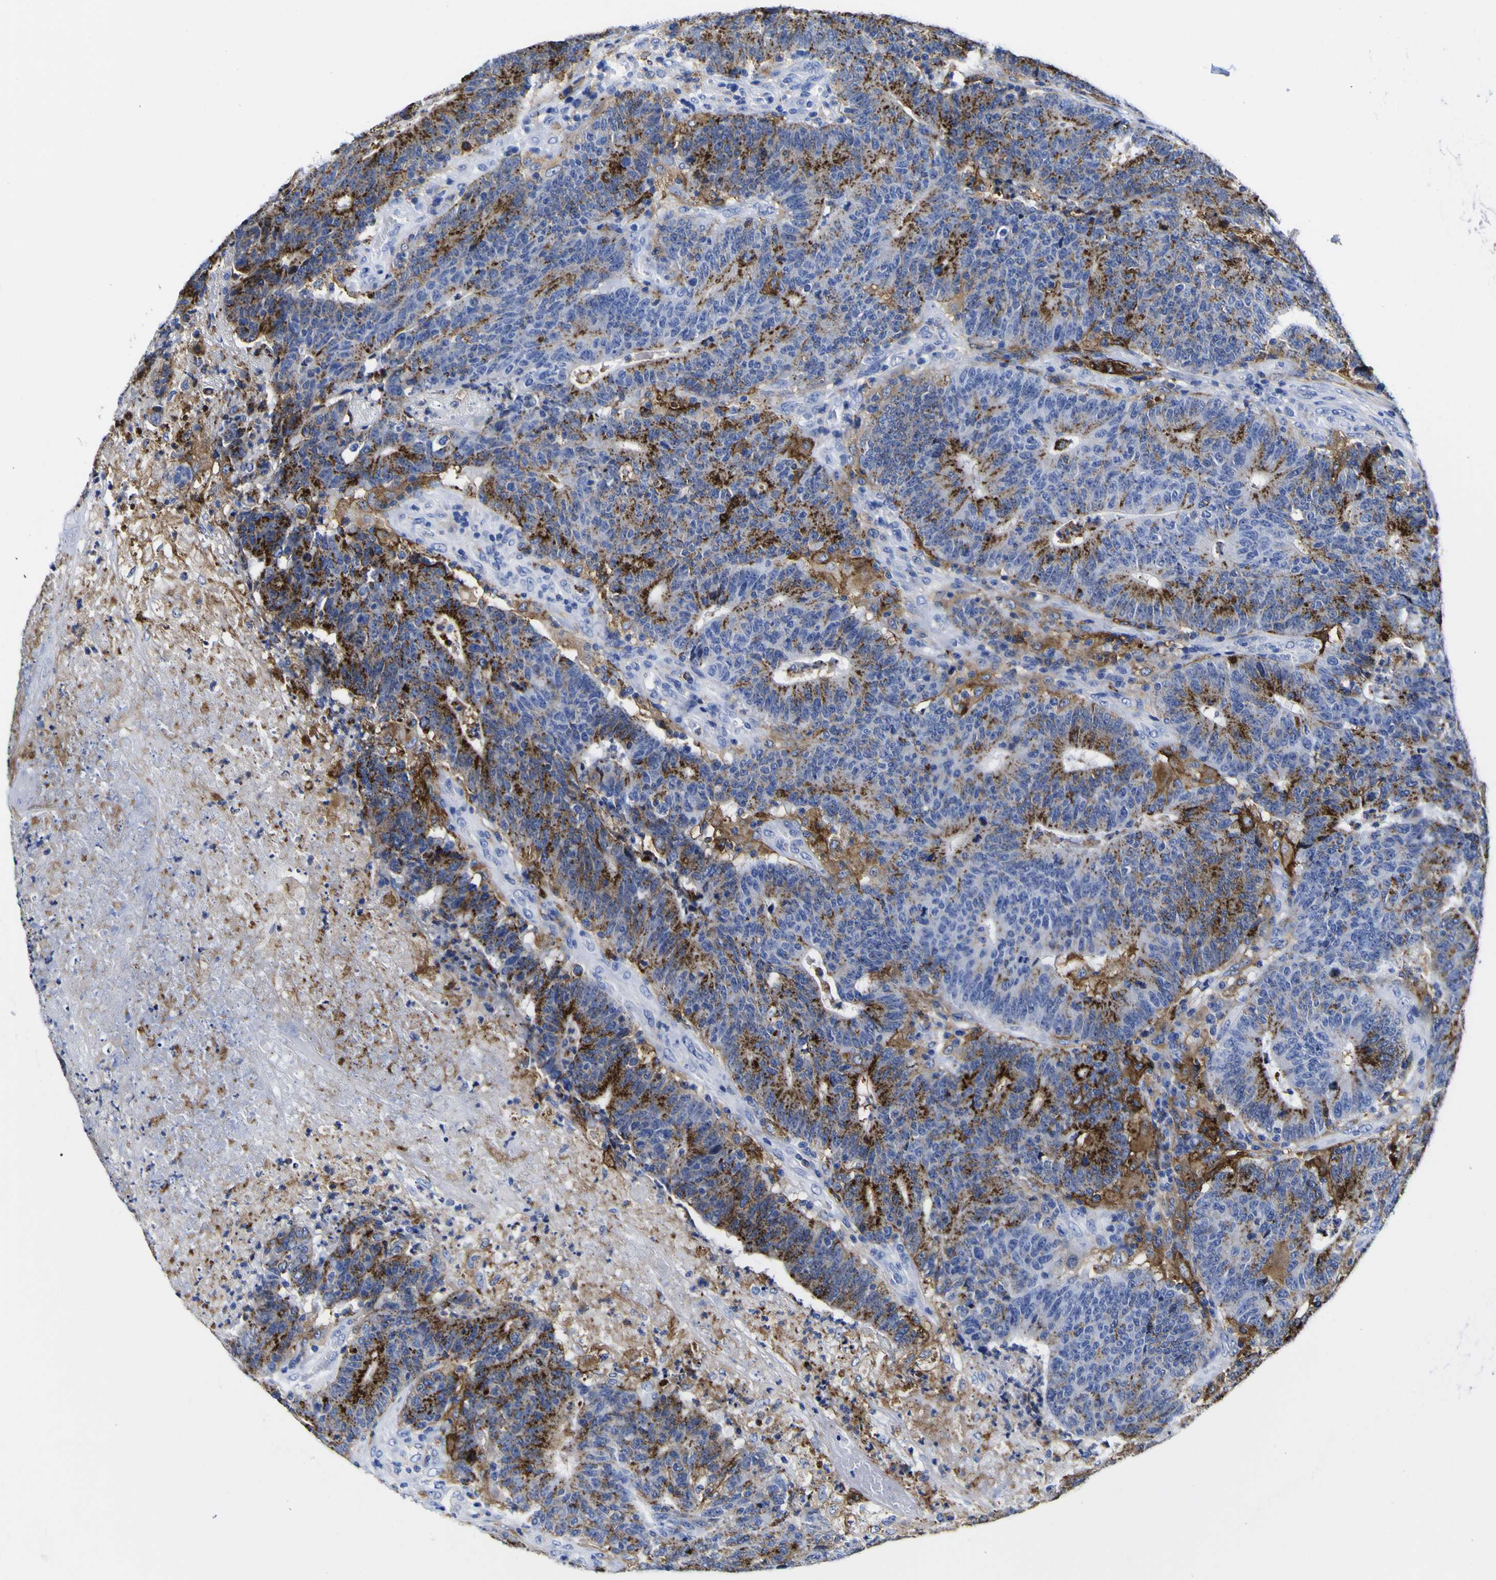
{"staining": {"intensity": "strong", "quantity": "25%-75%", "location": "cytoplasmic/membranous"}, "tissue": "colorectal cancer", "cell_type": "Tumor cells", "image_type": "cancer", "snomed": [{"axis": "morphology", "description": "Normal tissue, NOS"}, {"axis": "morphology", "description": "Adenocarcinoma, NOS"}, {"axis": "topography", "description": "Colon"}], "caption": "Tumor cells reveal high levels of strong cytoplasmic/membranous expression in approximately 25%-75% of cells in colorectal cancer.", "gene": "HLA-DQA1", "patient": {"sex": "female", "age": 75}}